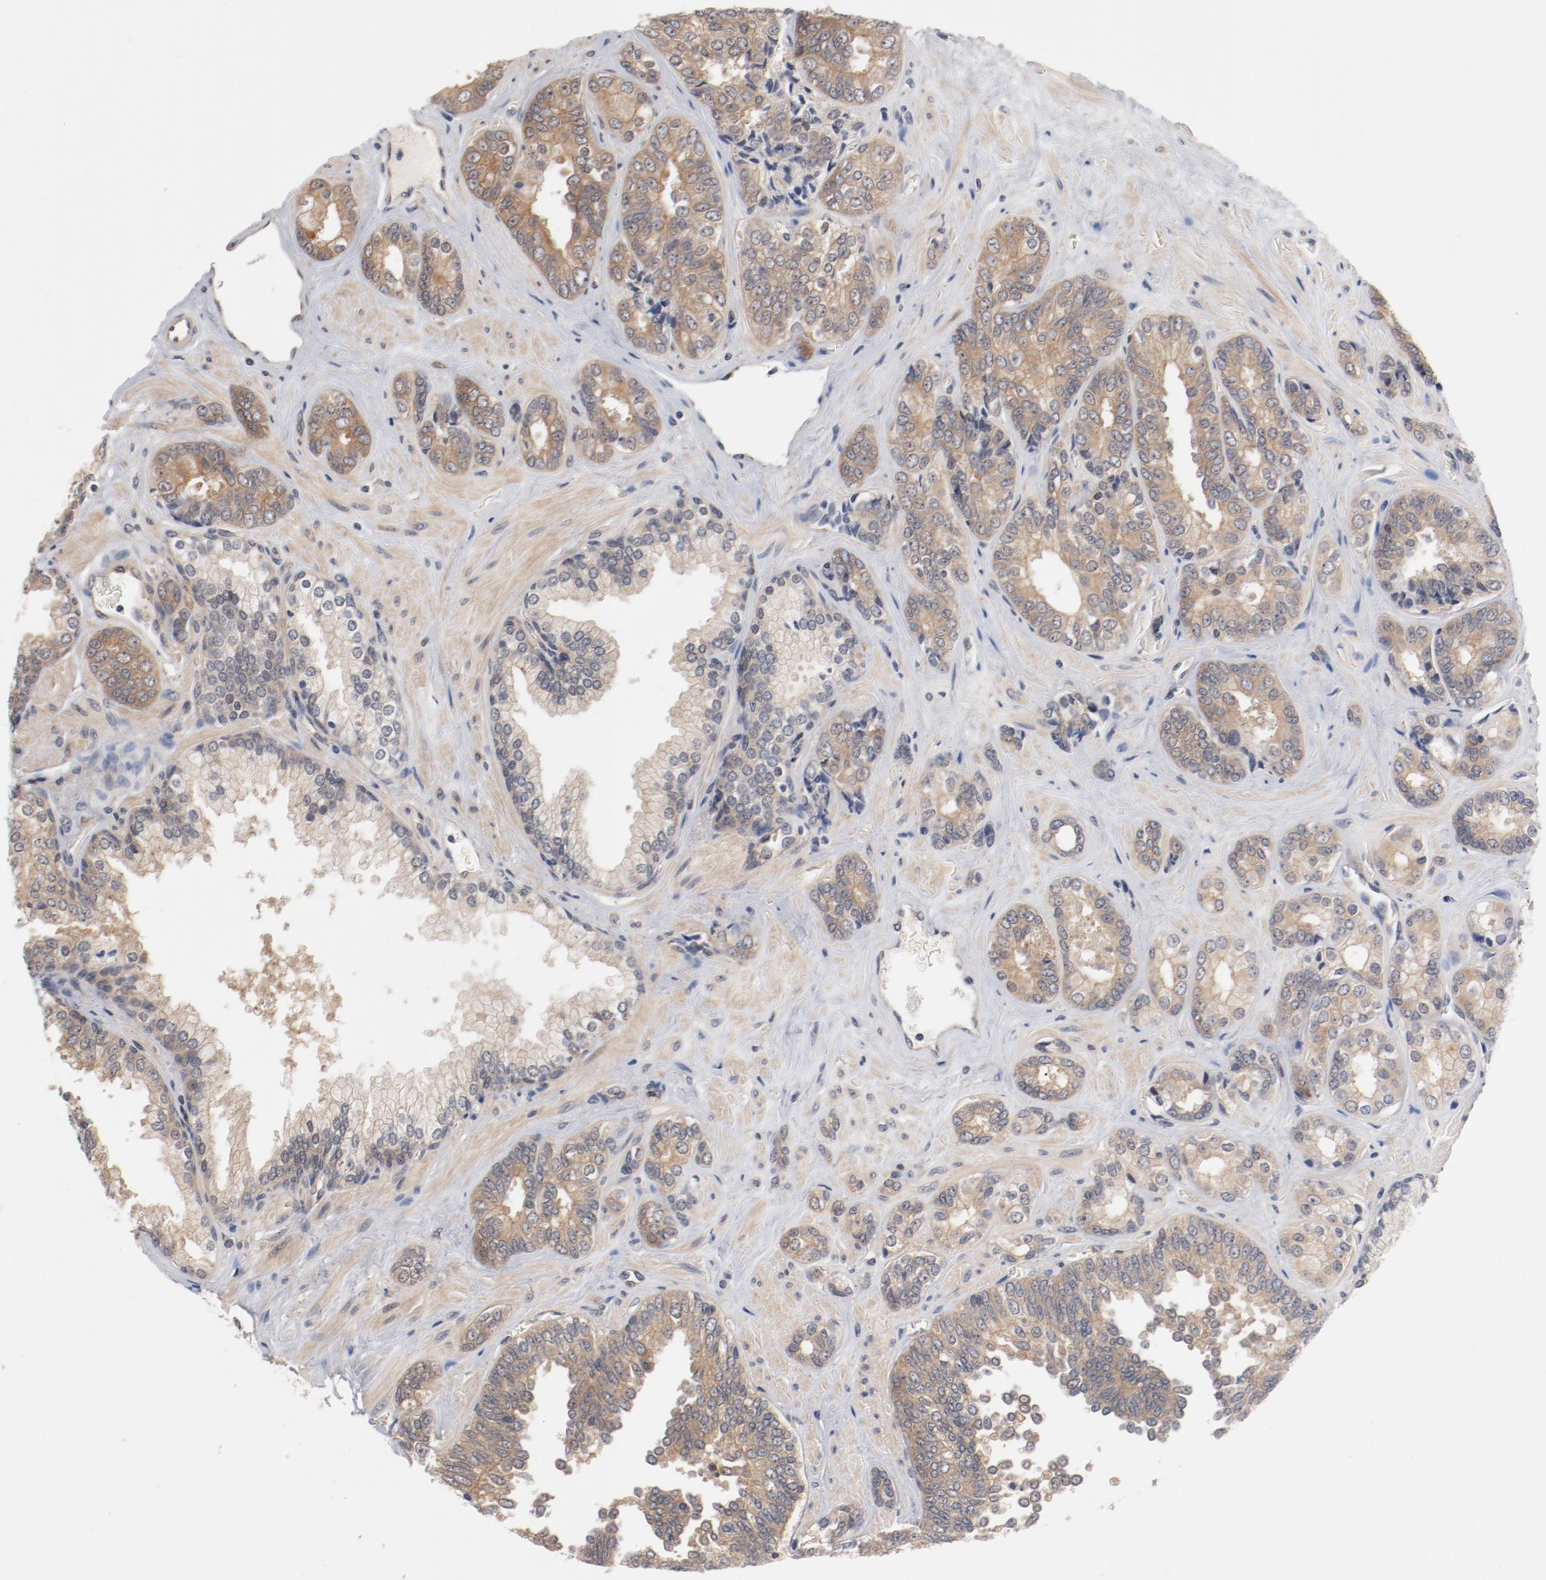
{"staining": {"intensity": "moderate", "quantity": ">75%", "location": "cytoplasmic/membranous"}, "tissue": "prostate cancer", "cell_type": "Tumor cells", "image_type": "cancer", "snomed": [{"axis": "morphology", "description": "Adenocarcinoma, High grade"}, {"axis": "topography", "description": "Prostate"}], "caption": "Immunohistochemistry (IHC) (DAB) staining of human prostate cancer demonstrates moderate cytoplasmic/membranous protein expression in about >75% of tumor cells.", "gene": "PITPNM2", "patient": {"sex": "male", "age": 67}}